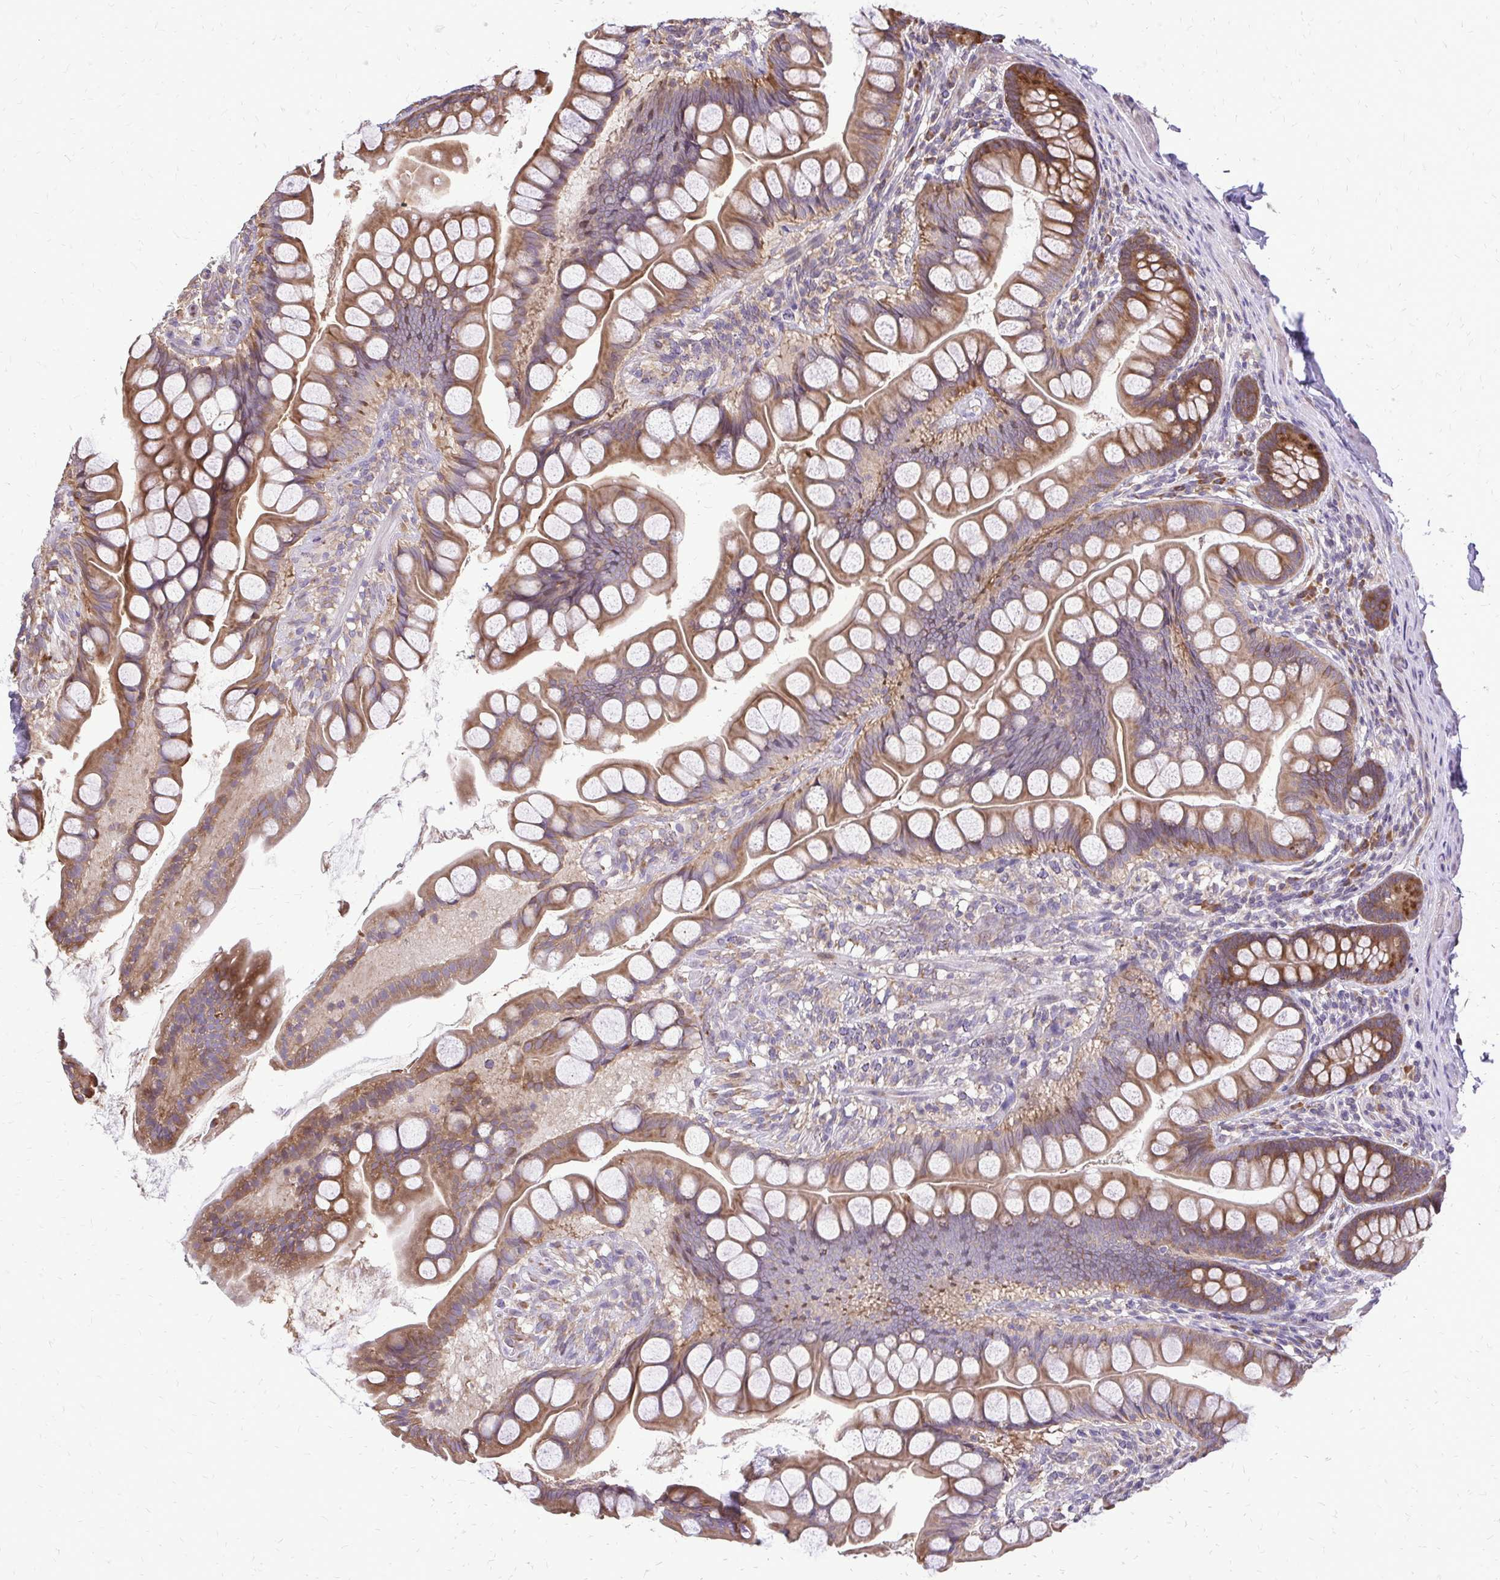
{"staining": {"intensity": "strong", "quantity": ">75%", "location": "cytoplasmic/membranous"}, "tissue": "small intestine", "cell_type": "Glandular cells", "image_type": "normal", "snomed": [{"axis": "morphology", "description": "Normal tissue, NOS"}, {"axis": "topography", "description": "Small intestine"}], "caption": "Strong cytoplasmic/membranous protein positivity is present in approximately >75% of glandular cells in small intestine.", "gene": "RPS3", "patient": {"sex": "male", "age": 70}}